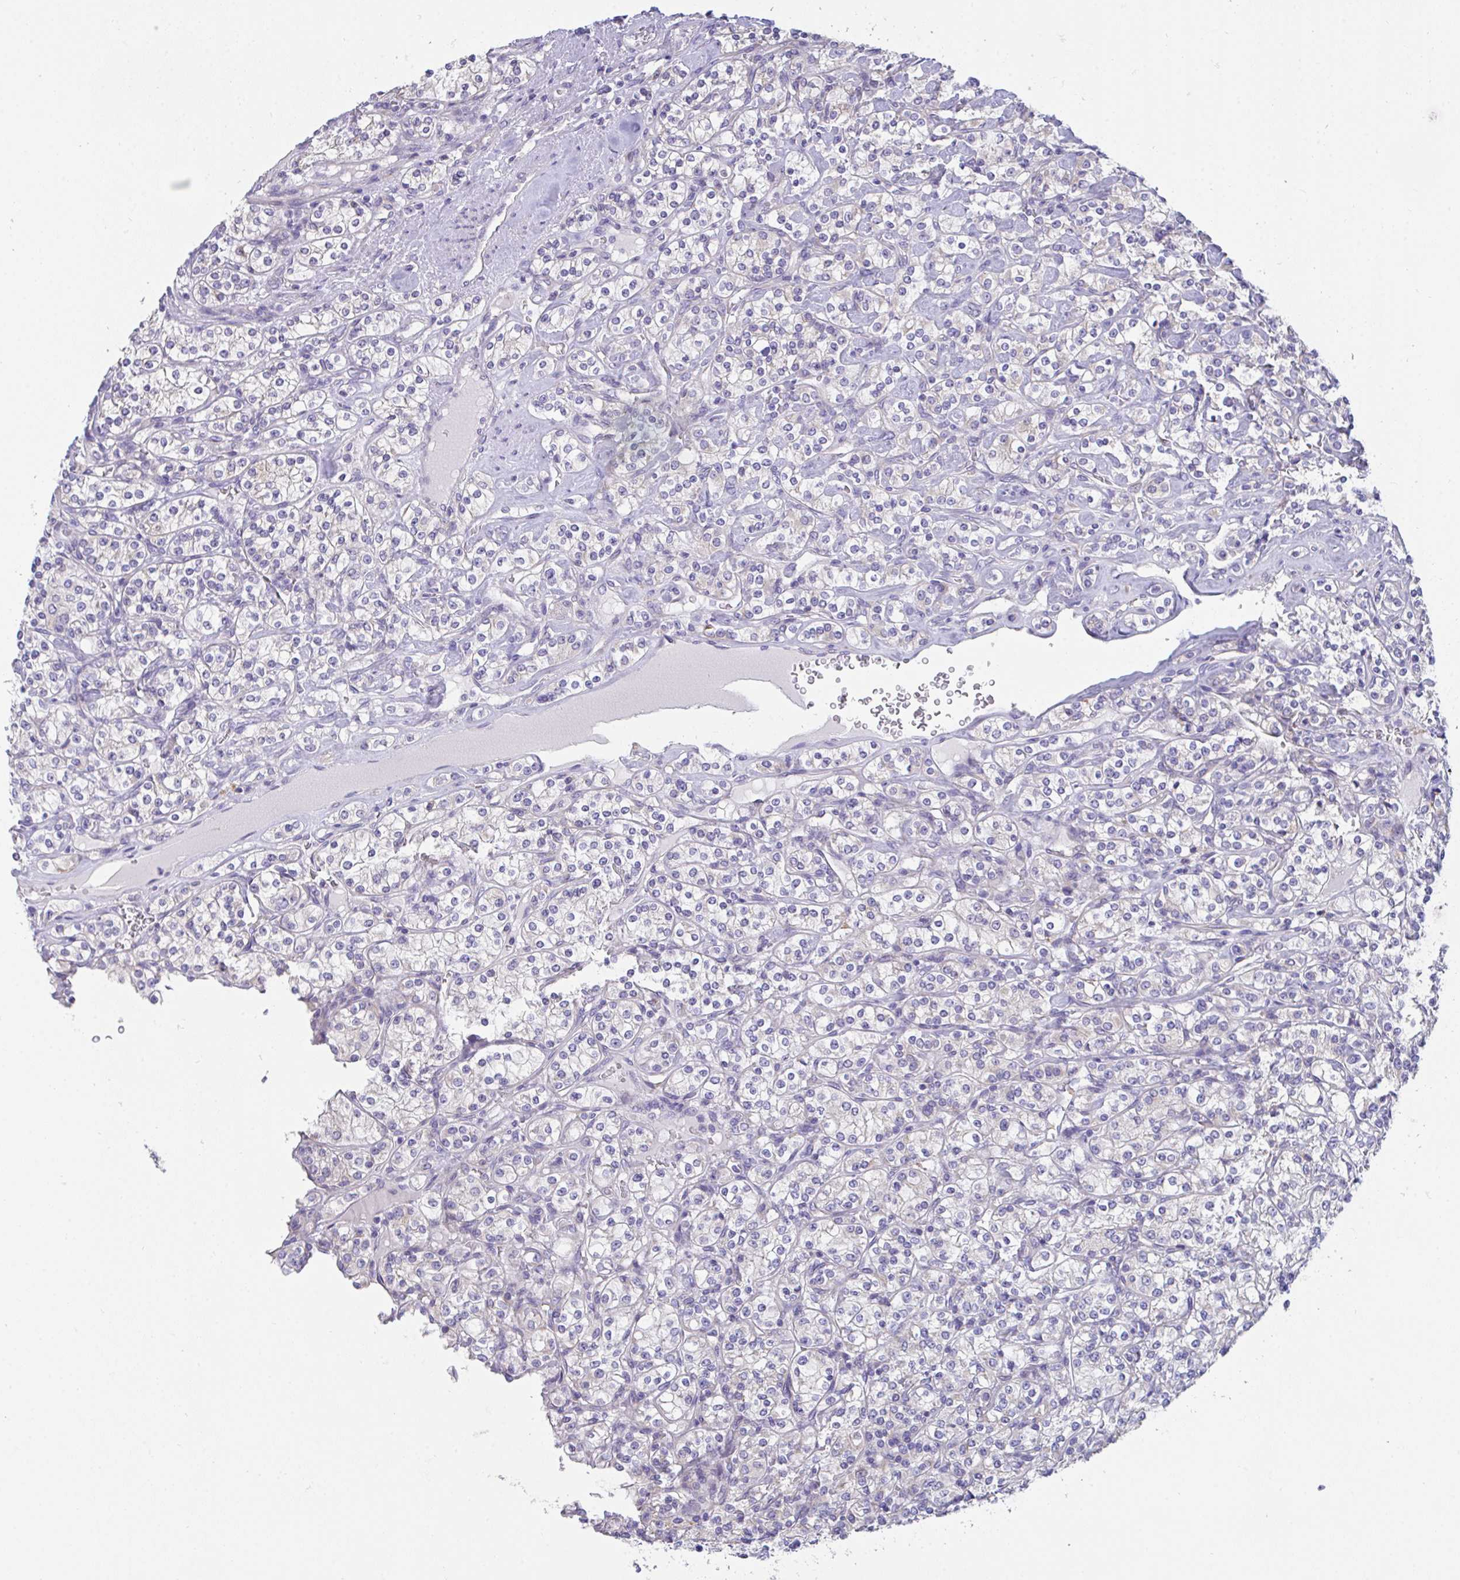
{"staining": {"intensity": "negative", "quantity": "none", "location": "none"}, "tissue": "renal cancer", "cell_type": "Tumor cells", "image_type": "cancer", "snomed": [{"axis": "morphology", "description": "Adenocarcinoma, NOS"}, {"axis": "topography", "description": "Kidney"}], "caption": "Protein analysis of renal cancer shows no significant staining in tumor cells.", "gene": "MIA3", "patient": {"sex": "male", "age": 77}}